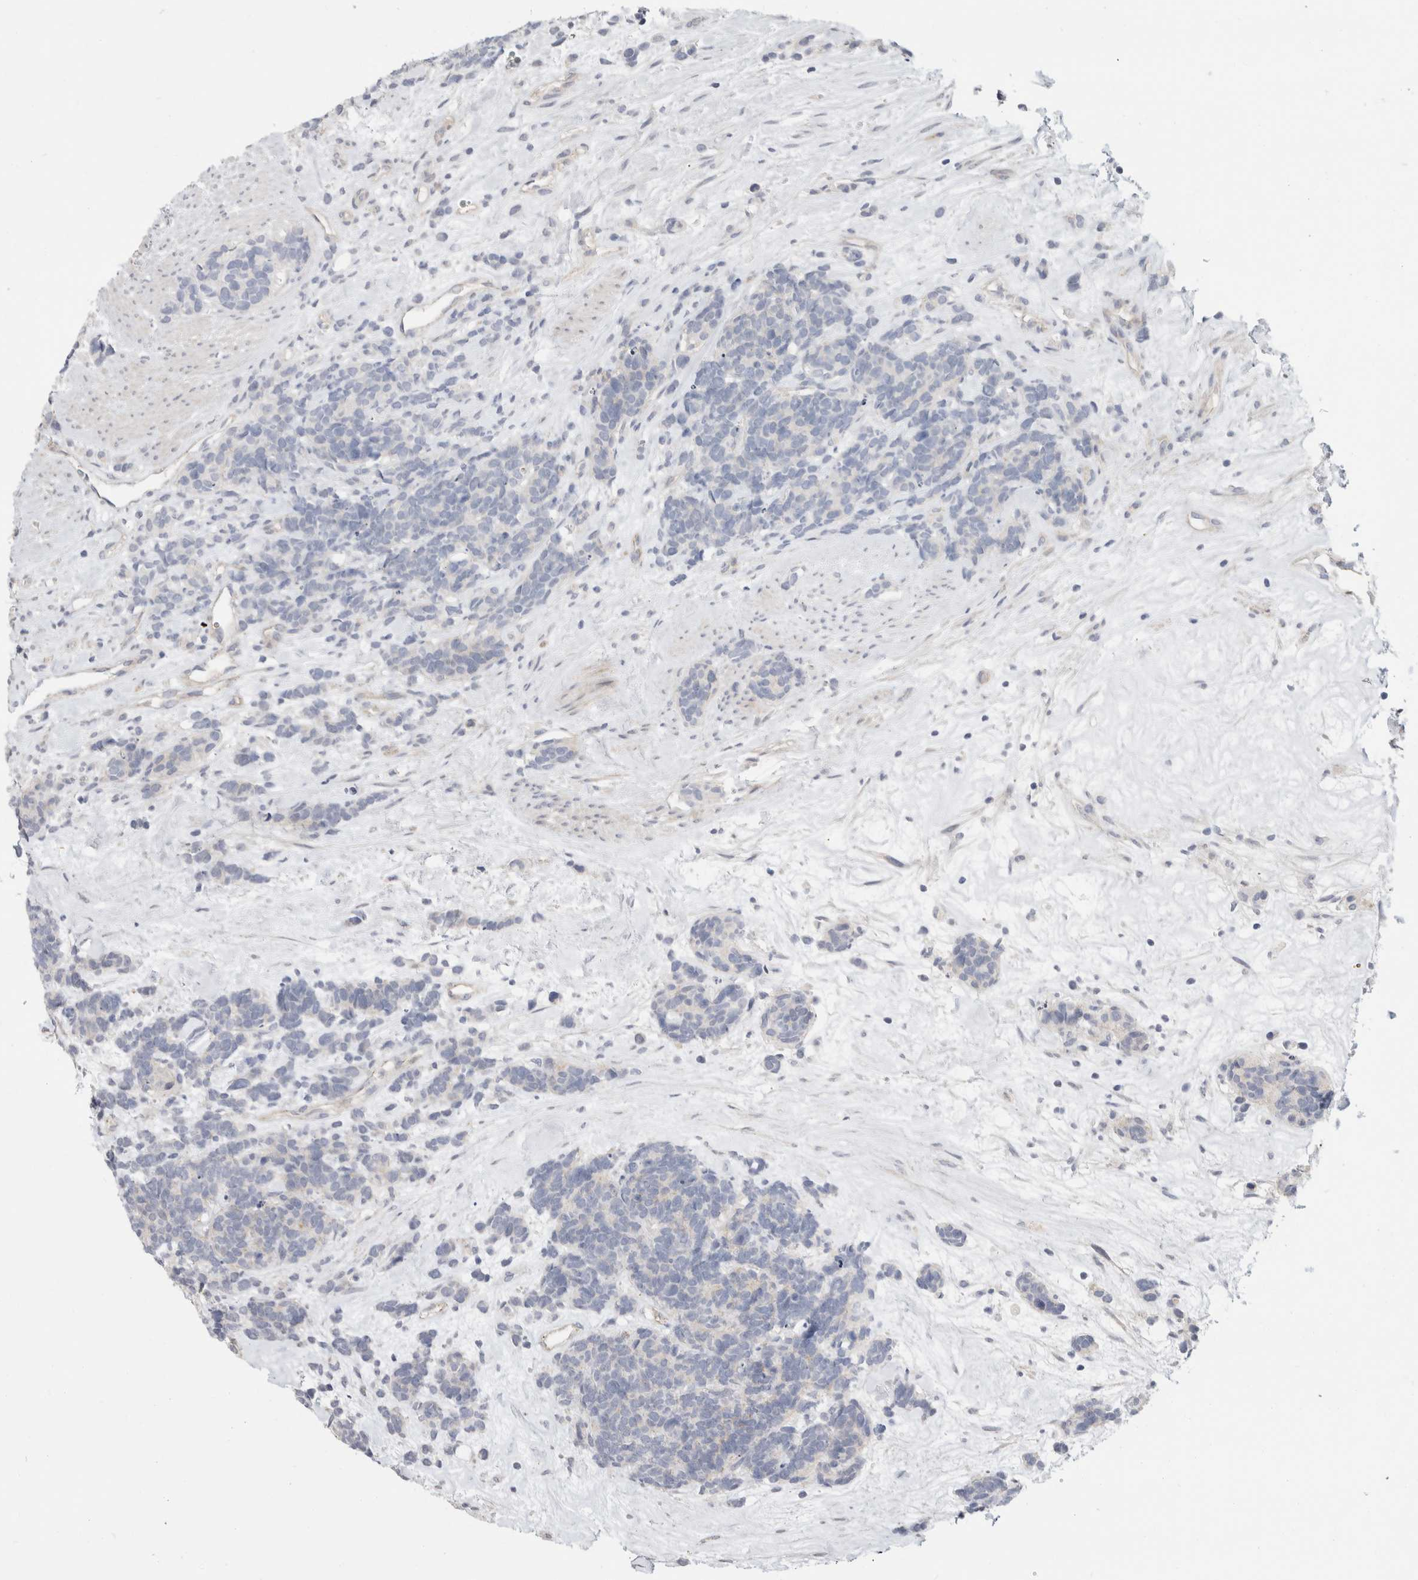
{"staining": {"intensity": "negative", "quantity": "none", "location": "none"}, "tissue": "carcinoid", "cell_type": "Tumor cells", "image_type": "cancer", "snomed": [{"axis": "morphology", "description": "Carcinoma, NOS"}, {"axis": "morphology", "description": "Carcinoid, malignant, NOS"}, {"axis": "topography", "description": "Urinary bladder"}], "caption": "Immunohistochemistry micrograph of human carcinoma stained for a protein (brown), which exhibits no expression in tumor cells.", "gene": "AFP", "patient": {"sex": "male", "age": 57}}